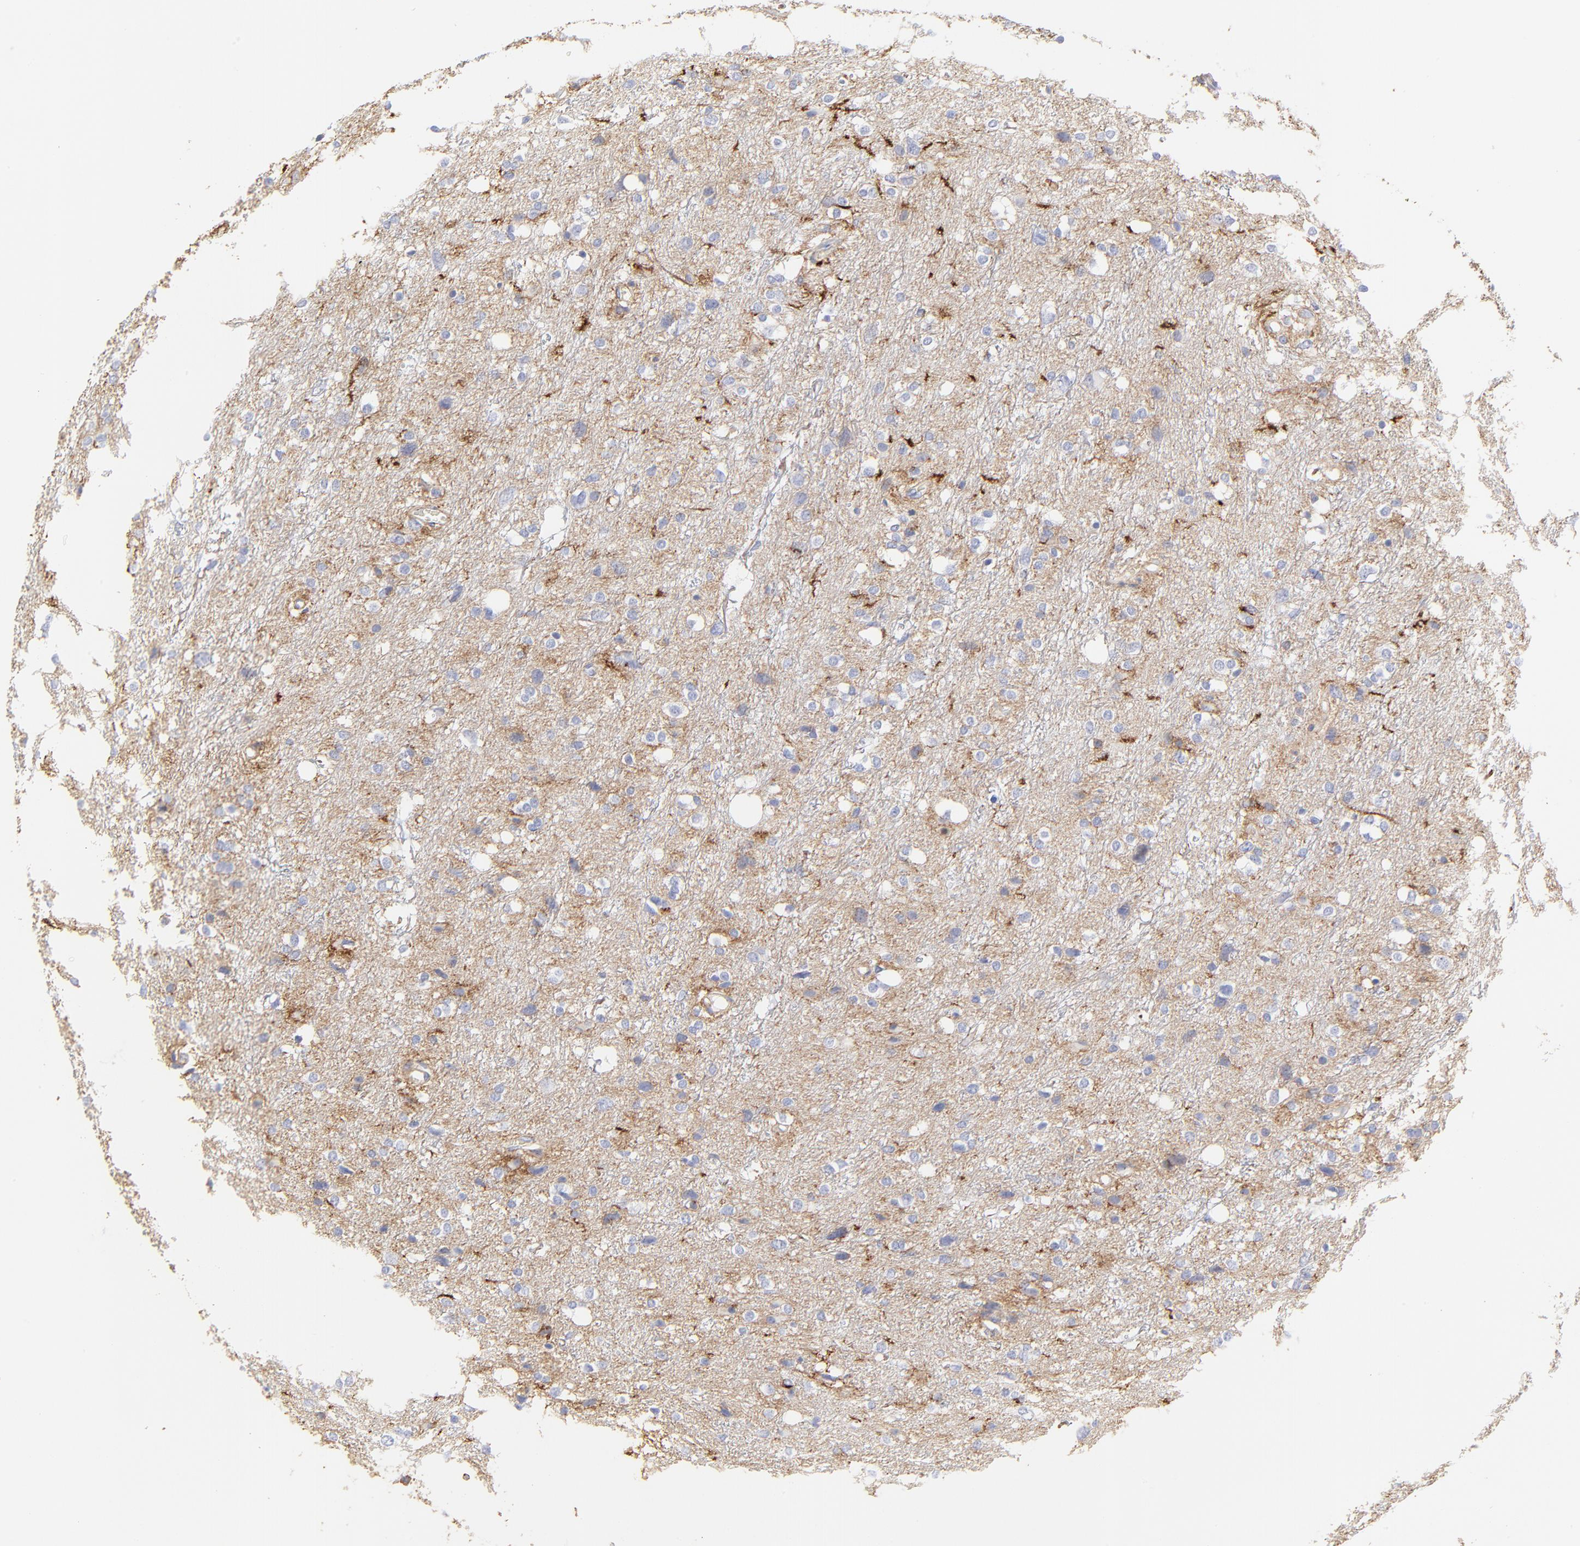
{"staining": {"intensity": "weak", "quantity": "<25%", "location": "cytoplasmic/membranous"}, "tissue": "glioma", "cell_type": "Tumor cells", "image_type": "cancer", "snomed": [{"axis": "morphology", "description": "Glioma, malignant, High grade"}, {"axis": "topography", "description": "Brain"}], "caption": "This is an IHC histopathology image of human malignant high-grade glioma. There is no staining in tumor cells.", "gene": "ANXA6", "patient": {"sex": "female", "age": 59}}